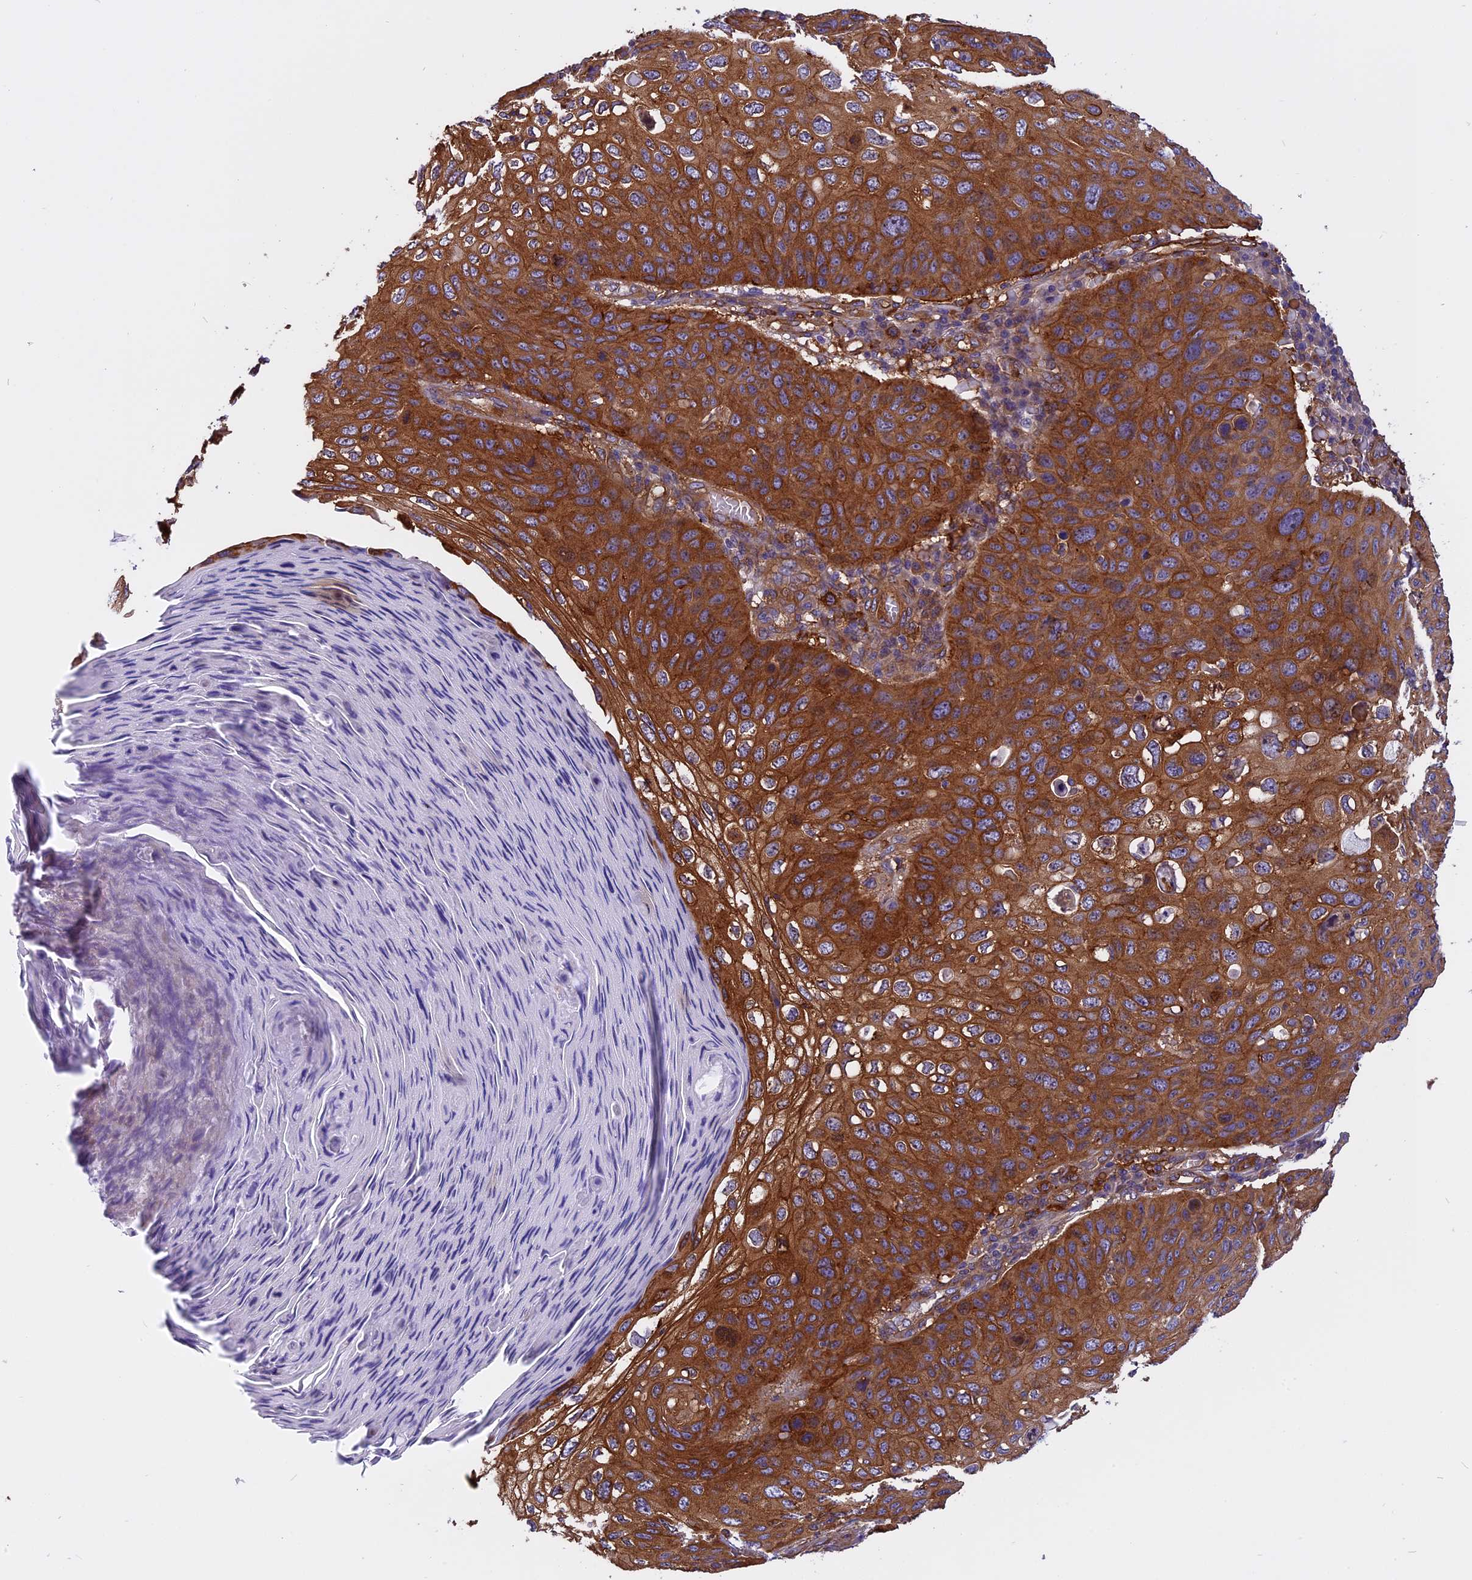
{"staining": {"intensity": "strong", "quantity": ">75%", "location": "cytoplasmic/membranous"}, "tissue": "skin cancer", "cell_type": "Tumor cells", "image_type": "cancer", "snomed": [{"axis": "morphology", "description": "Squamous cell carcinoma, NOS"}, {"axis": "topography", "description": "Skin"}], "caption": "Skin cancer (squamous cell carcinoma) tissue shows strong cytoplasmic/membranous expression in approximately >75% of tumor cells, visualized by immunohistochemistry. Using DAB (brown) and hematoxylin (blue) stains, captured at high magnification using brightfield microscopy.", "gene": "EHBP1L1", "patient": {"sex": "female", "age": 90}}